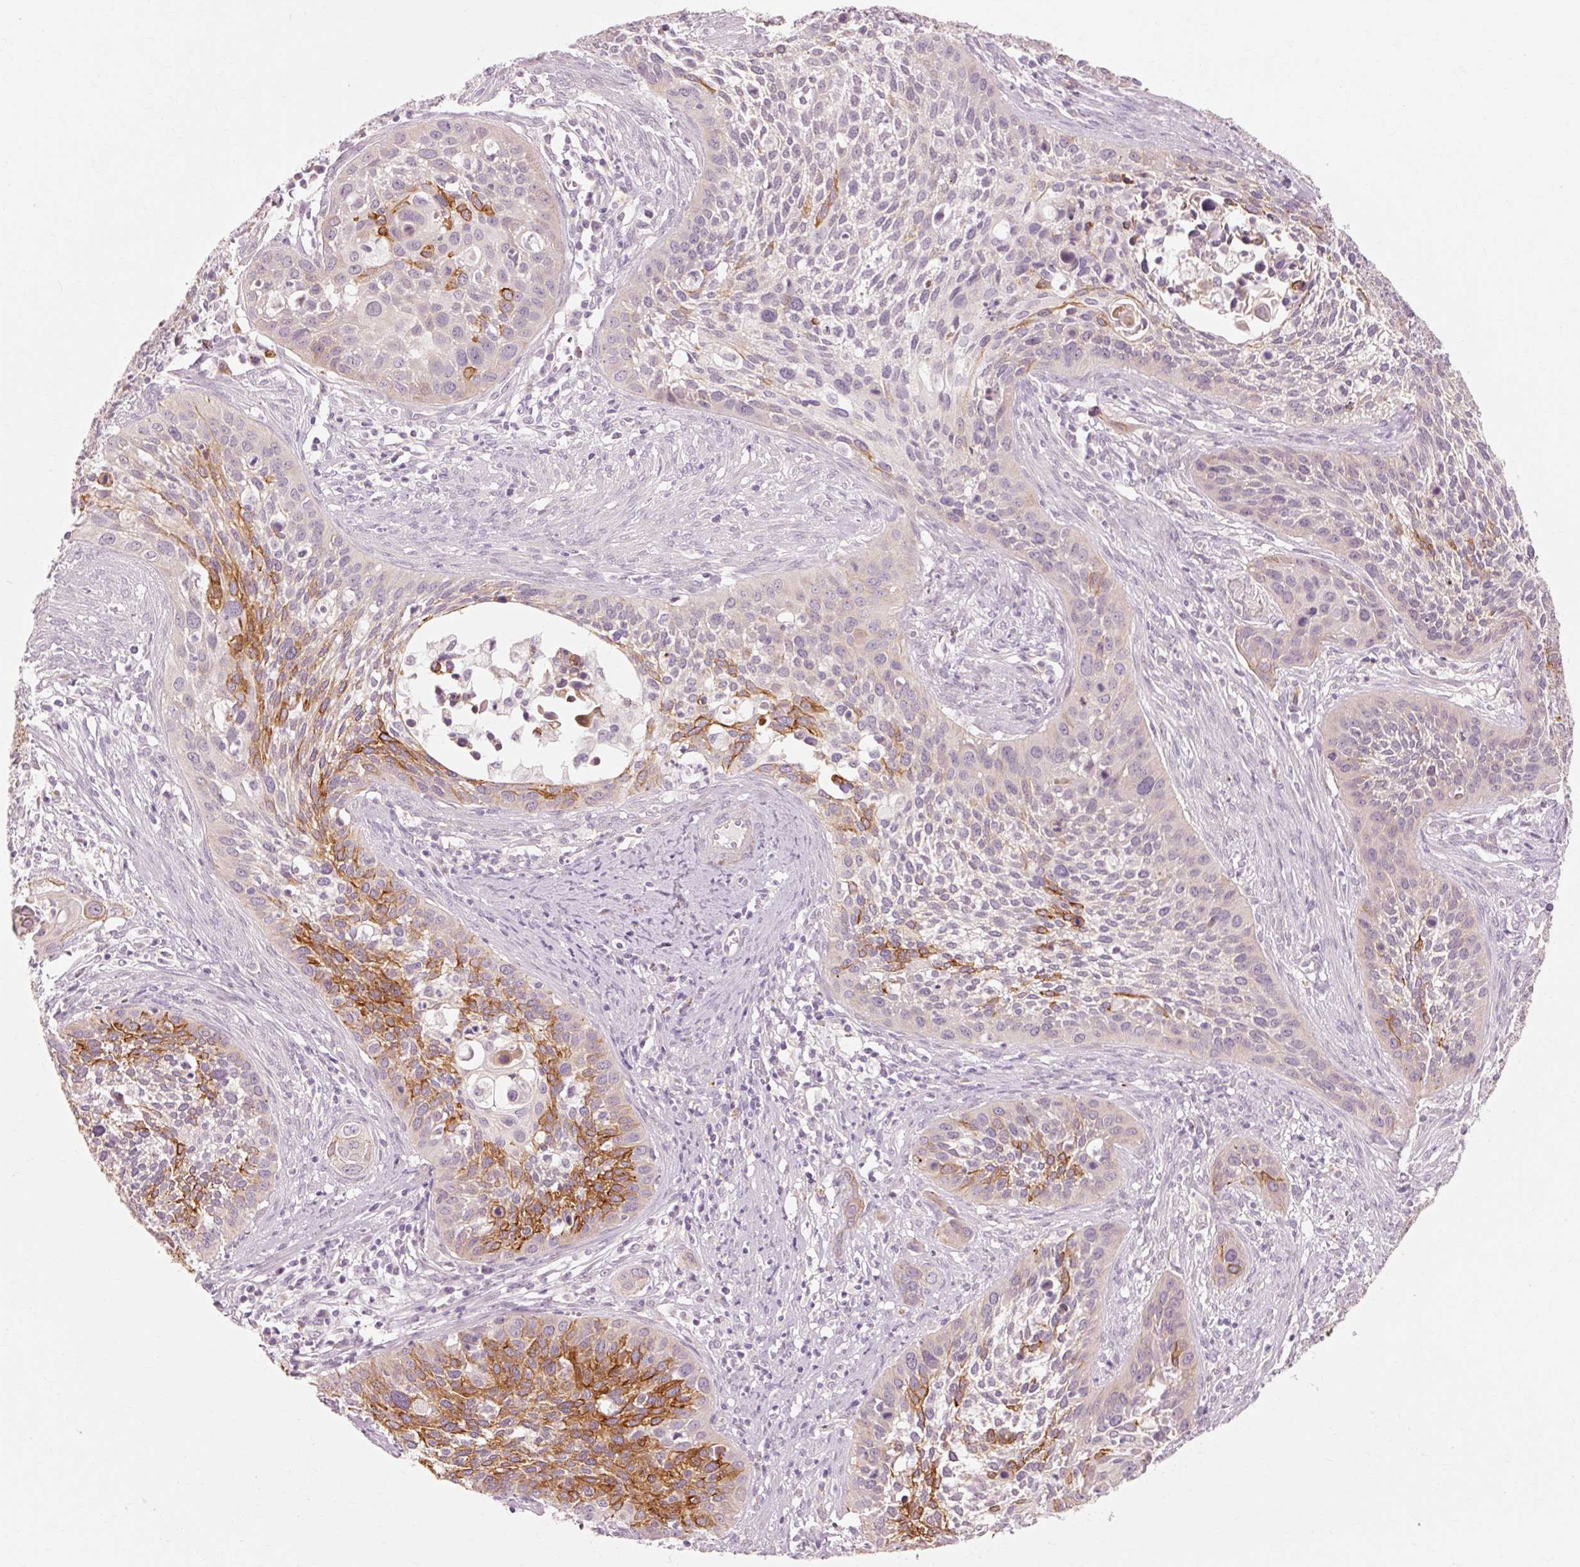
{"staining": {"intensity": "strong", "quantity": "<25%", "location": "cytoplasmic/membranous"}, "tissue": "cervical cancer", "cell_type": "Tumor cells", "image_type": "cancer", "snomed": [{"axis": "morphology", "description": "Squamous cell carcinoma, NOS"}, {"axis": "topography", "description": "Cervix"}], "caption": "An image showing strong cytoplasmic/membranous positivity in approximately <25% of tumor cells in cervical squamous cell carcinoma, as visualized by brown immunohistochemical staining.", "gene": "TRIM73", "patient": {"sex": "female", "age": 34}}